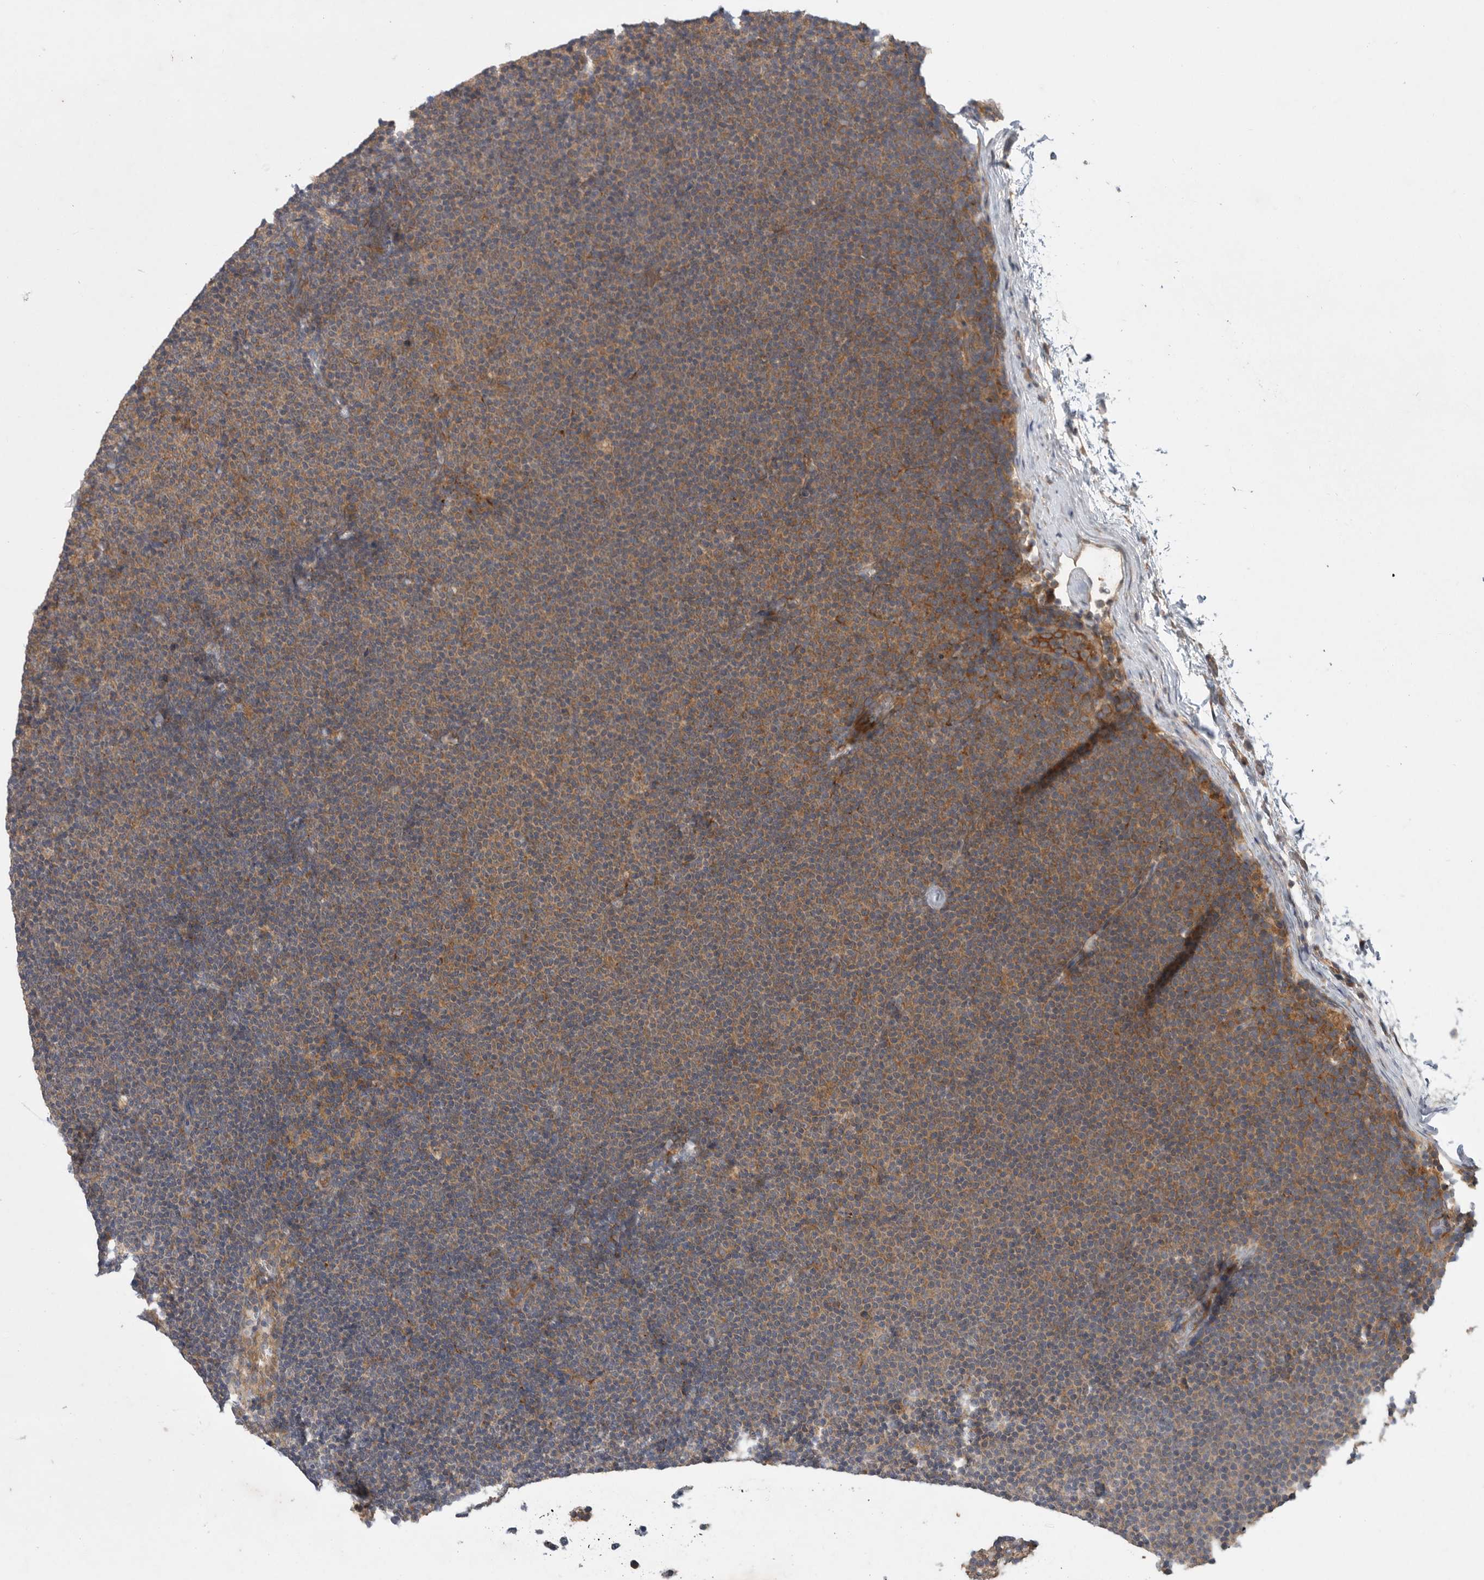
{"staining": {"intensity": "moderate", "quantity": "25%-75%", "location": "cytoplasmic/membranous"}, "tissue": "lymphoma", "cell_type": "Tumor cells", "image_type": "cancer", "snomed": [{"axis": "morphology", "description": "Malignant lymphoma, non-Hodgkin's type, Low grade"}, {"axis": "topography", "description": "Lymph node"}], "caption": "Malignant lymphoma, non-Hodgkin's type (low-grade) stained for a protein (brown) shows moderate cytoplasmic/membranous positive staining in about 25%-75% of tumor cells.", "gene": "C1orf109", "patient": {"sex": "female", "age": 53}}